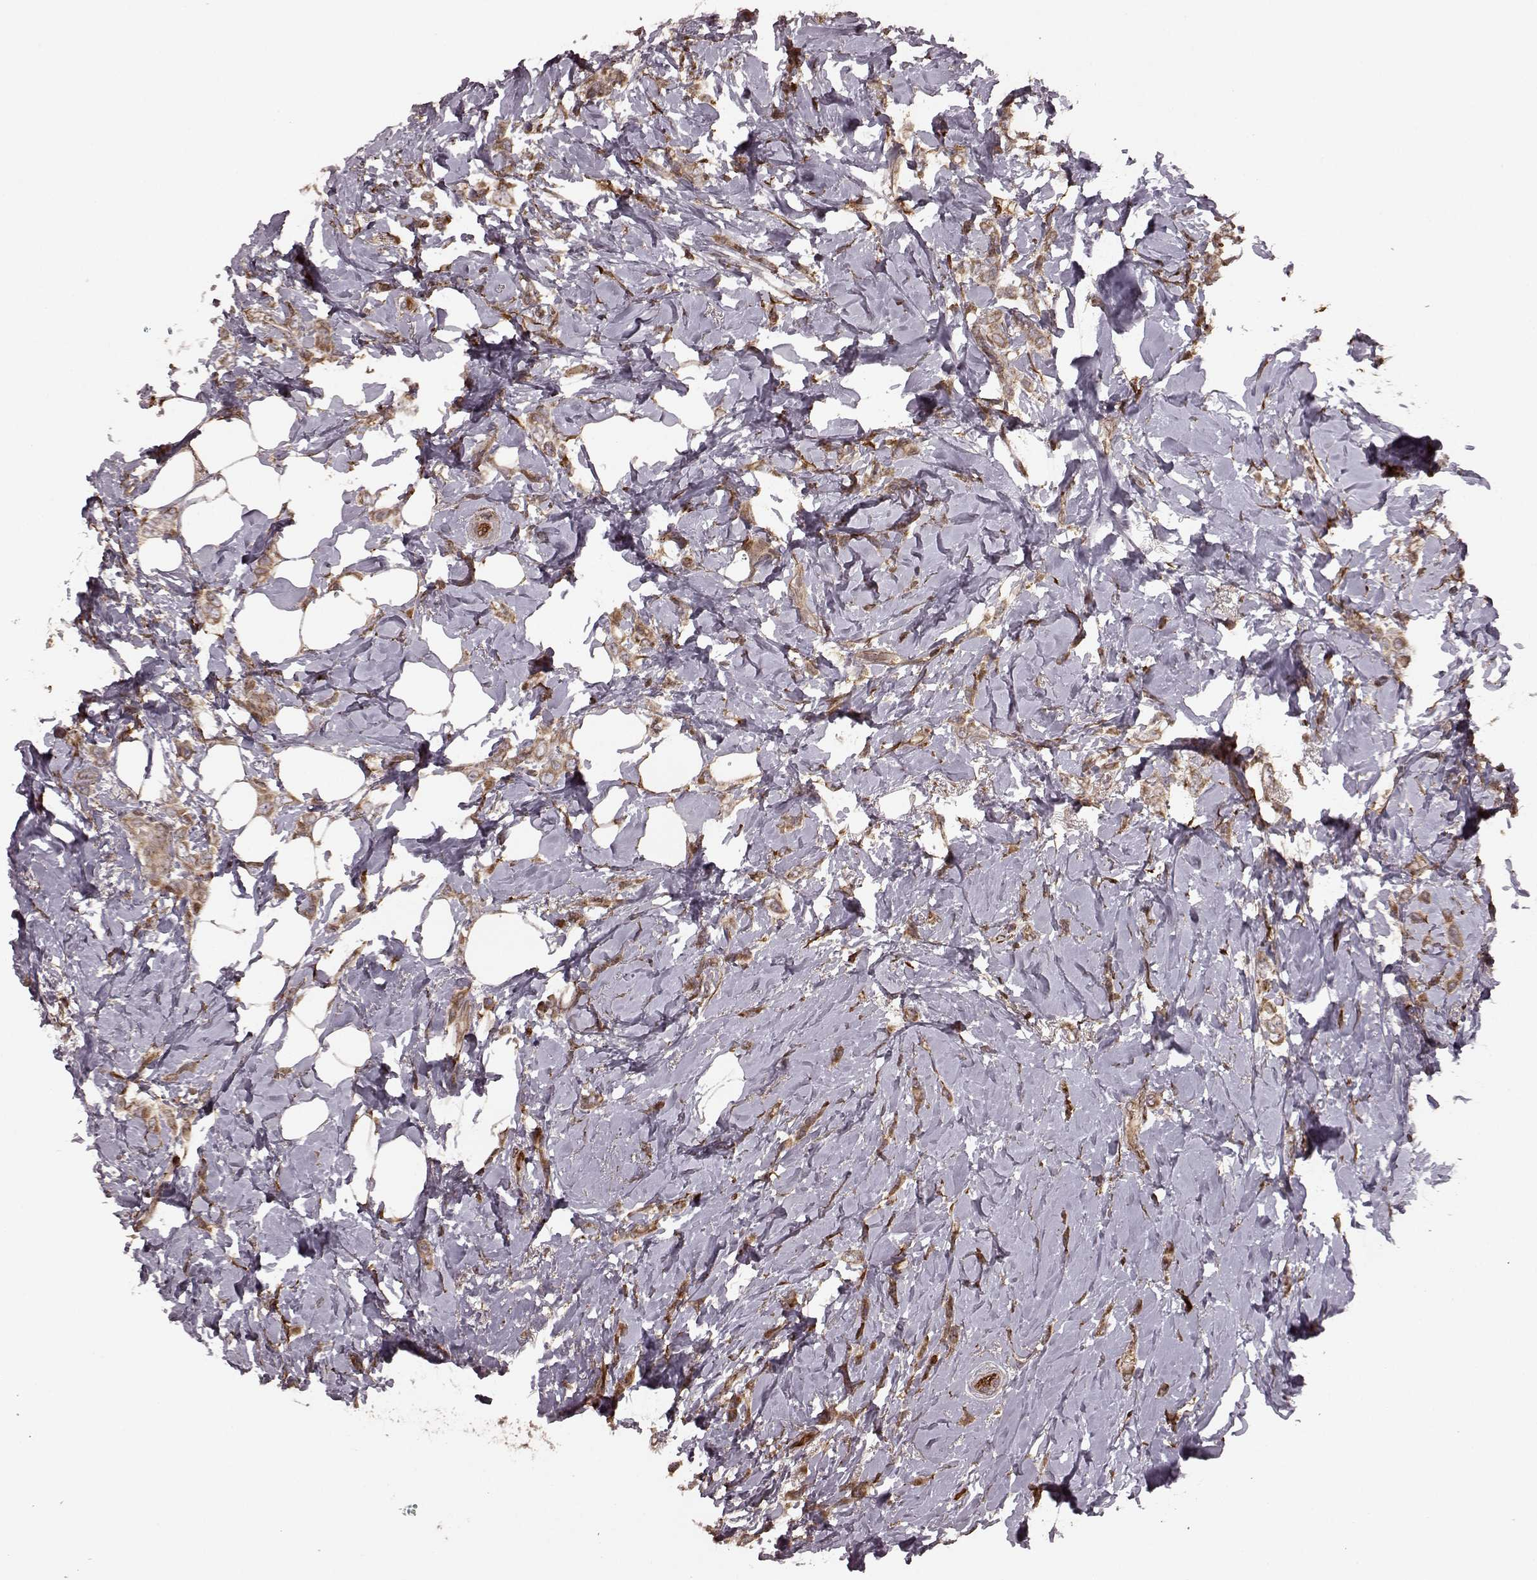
{"staining": {"intensity": "moderate", "quantity": ">75%", "location": "cytoplasmic/membranous"}, "tissue": "breast cancer", "cell_type": "Tumor cells", "image_type": "cancer", "snomed": [{"axis": "morphology", "description": "Lobular carcinoma"}, {"axis": "topography", "description": "Breast"}], "caption": "A high-resolution histopathology image shows immunohistochemistry staining of breast cancer, which shows moderate cytoplasmic/membranous expression in about >75% of tumor cells. (Brightfield microscopy of DAB IHC at high magnification).", "gene": "AGPAT1", "patient": {"sex": "female", "age": 66}}